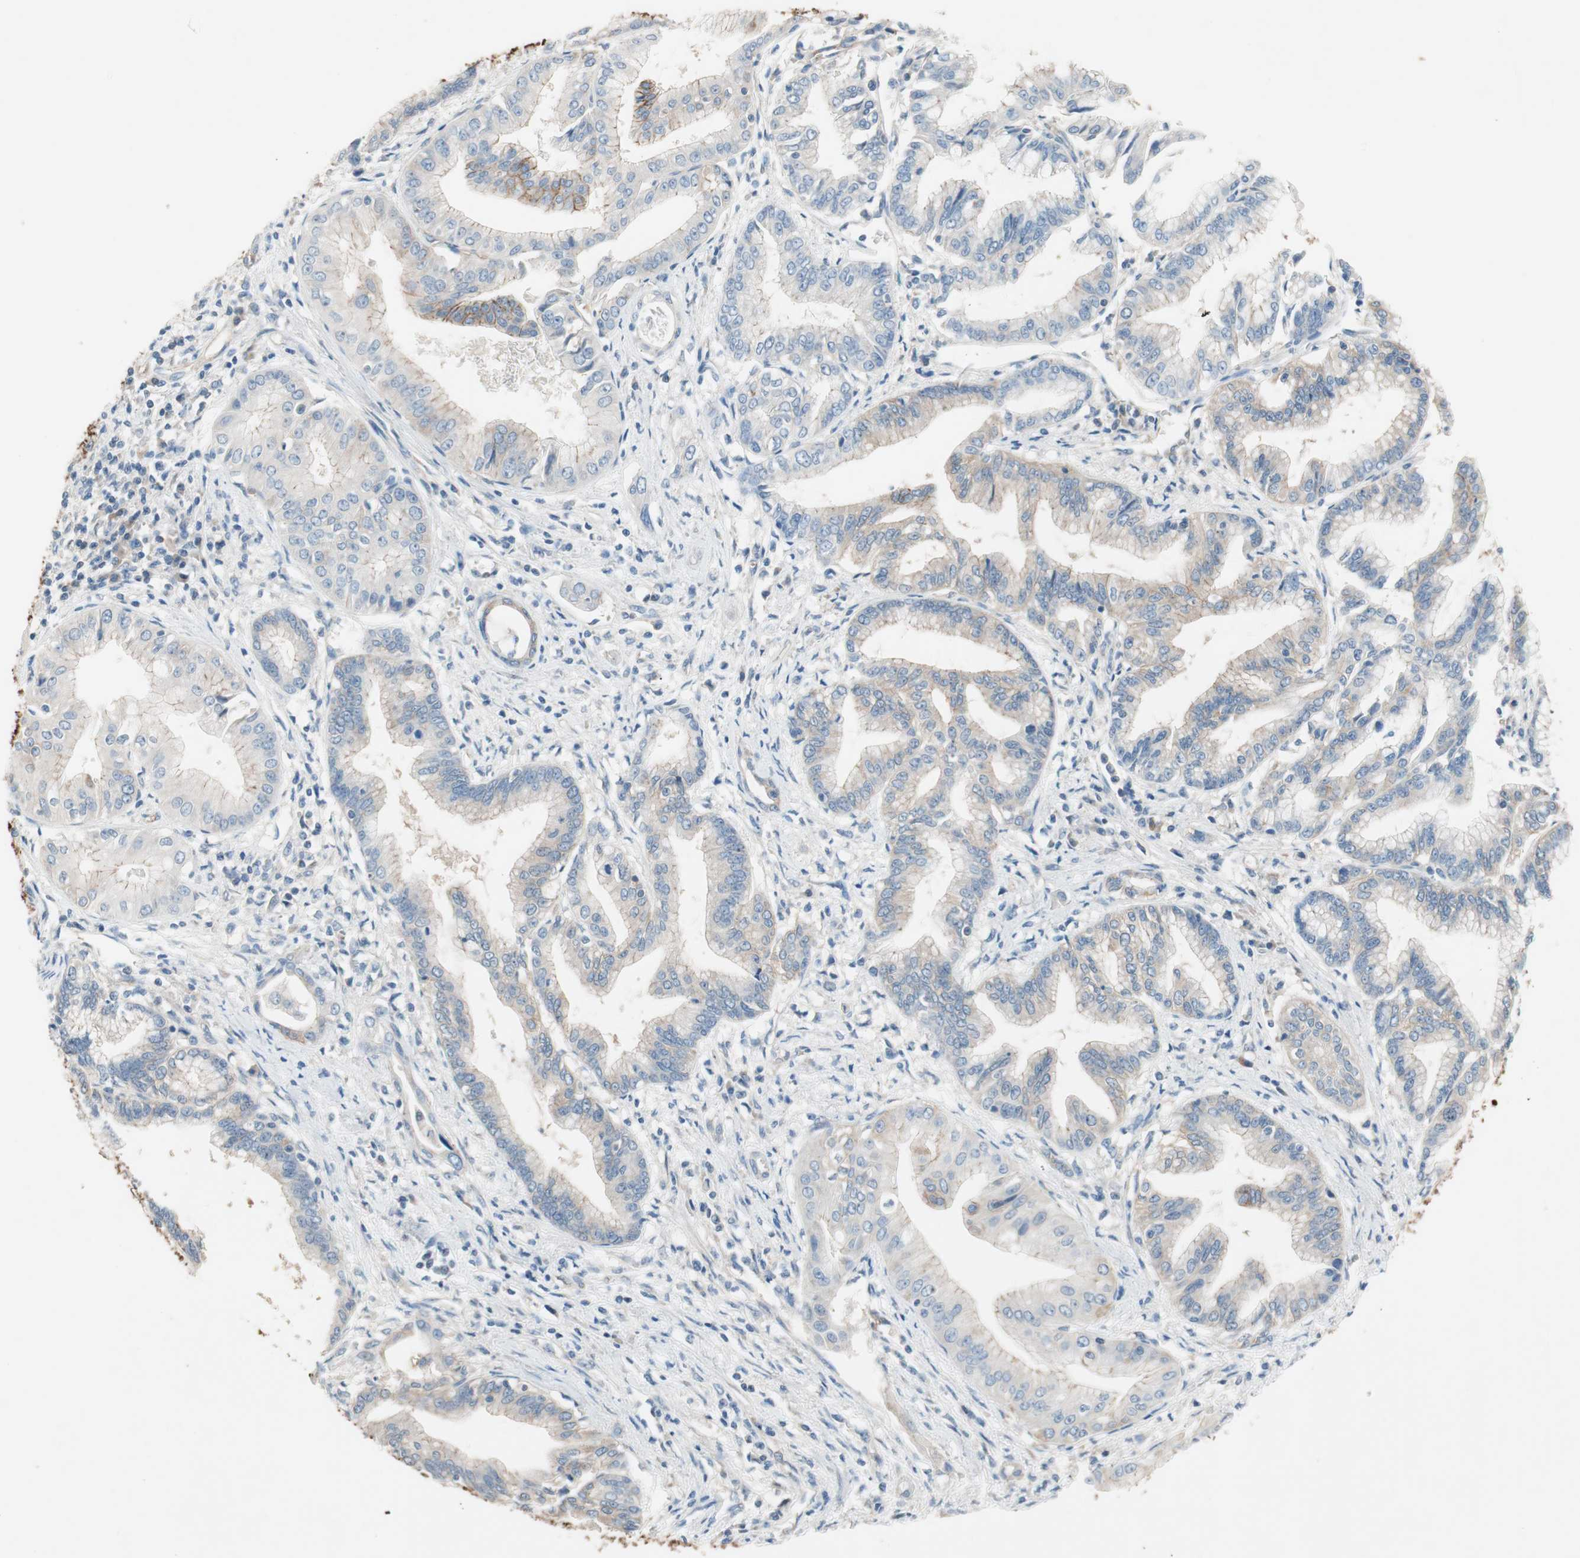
{"staining": {"intensity": "weak", "quantity": "<25%", "location": "cytoplasmic/membranous"}, "tissue": "pancreatic cancer", "cell_type": "Tumor cells", "image_type": "cancer", "snomed": [{"axis": "morphology", "description": "Adenocarcinoma, NOS"}, {"axis": "topography", "description": "Pancreas"}], "caption": "Immunohistochemistry of pancreatic cancer (adenocarcinoma) demonstrates no positivity in tumor cells.", "gene": "GLUL", "patient": {"sex": "female", "age": 64}}